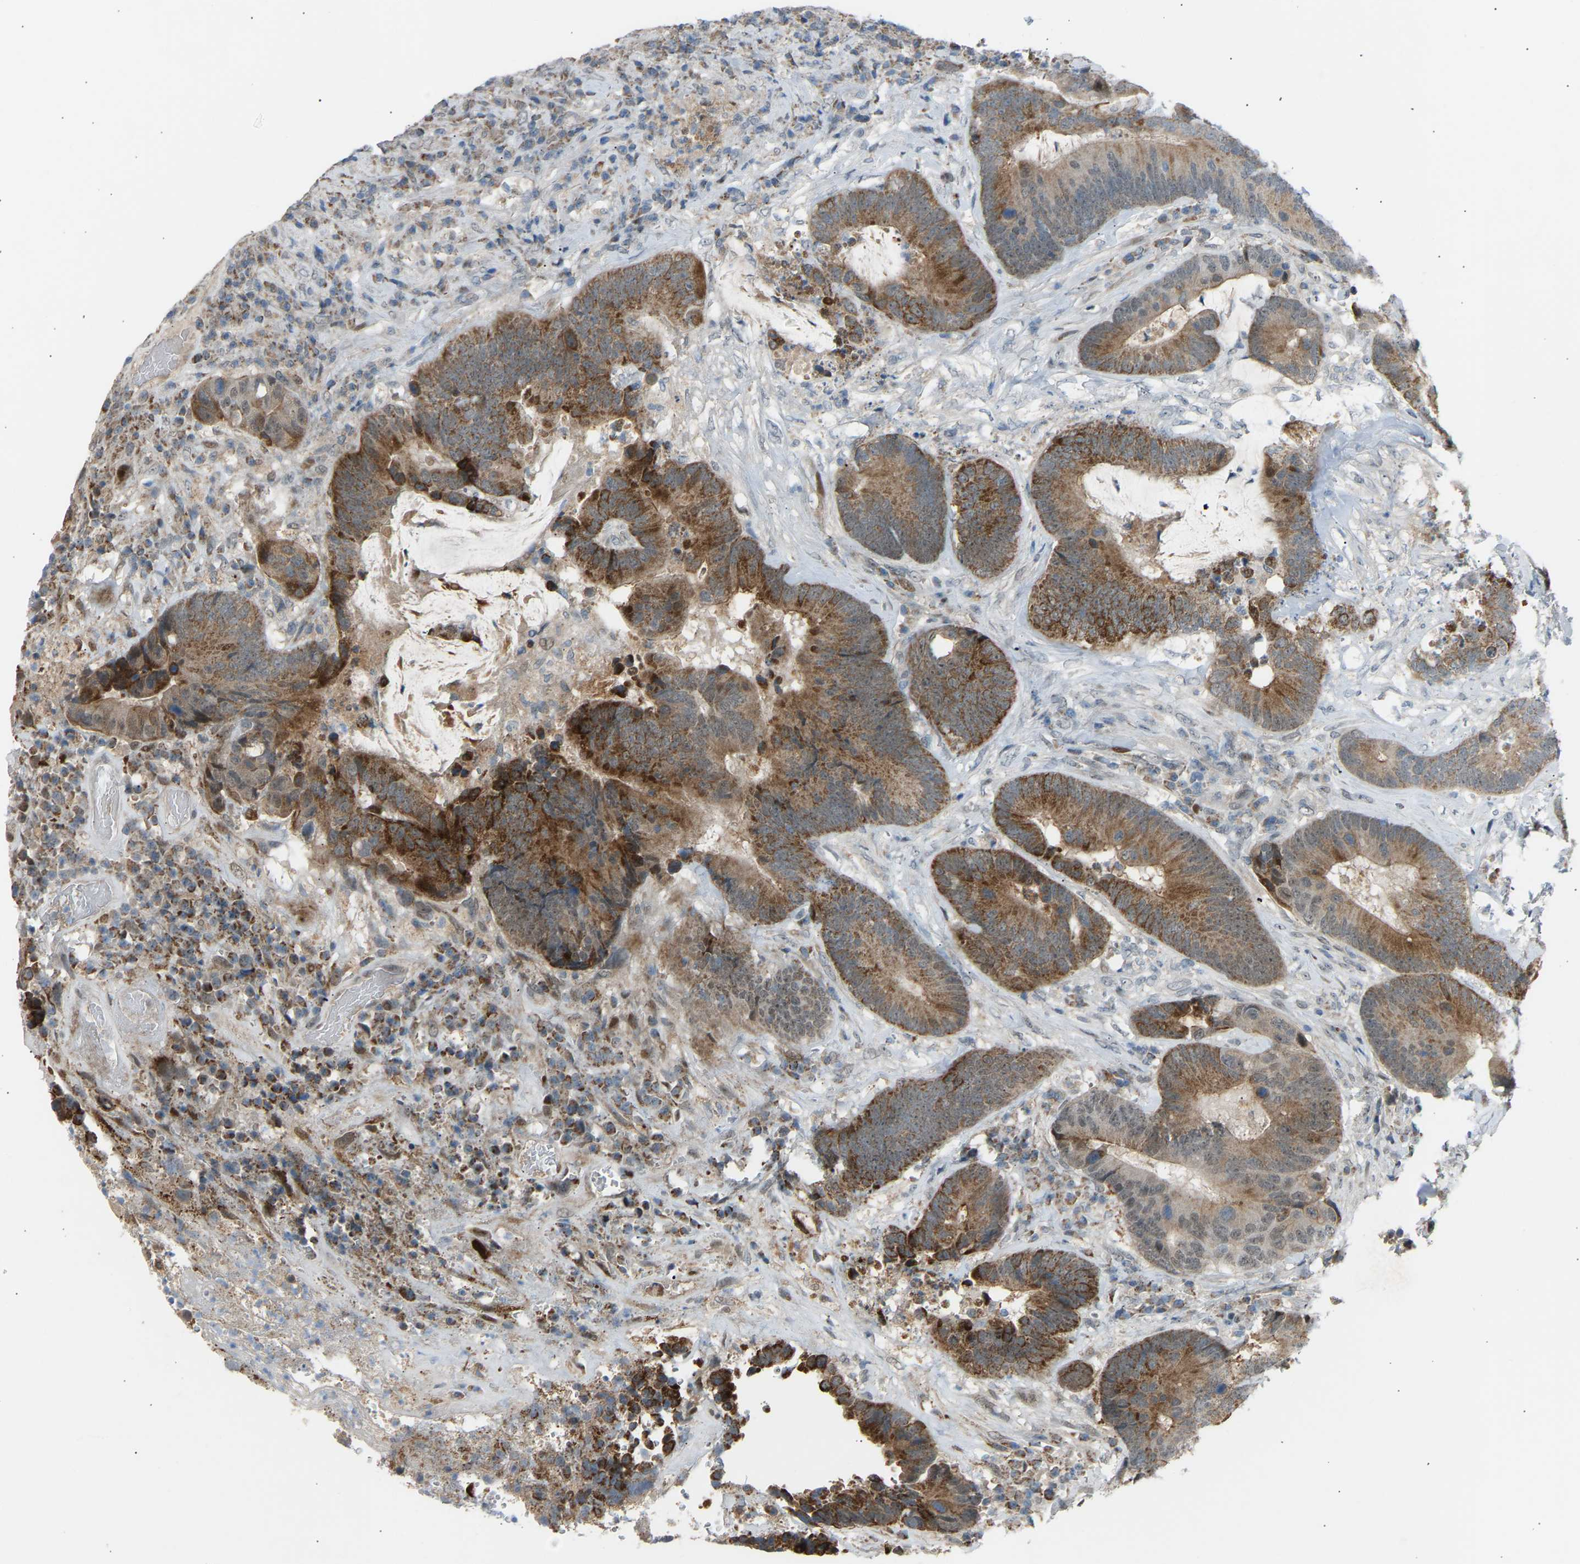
{"staining": {"intensity": "strong", "quantity": ">75%", "location": "cytoplasmic/membranous"}, "tissue": "colorectal cancer", "cell_type": "Tumor cells", "image_type": "cancer", "snomed": [{"axis": "morphology", "description": "Adenocarcinoma, NOS"}, {"axis": "topography", "description": "Rectum"}], "caption": "Strong cytoplasmic/membranous expression is identified in about >75% of tumor cells in colorectal cancer. Nuclei are stained in blue.", "gene": "VPS41", "patient": {"sex": "female", "age": 89}}